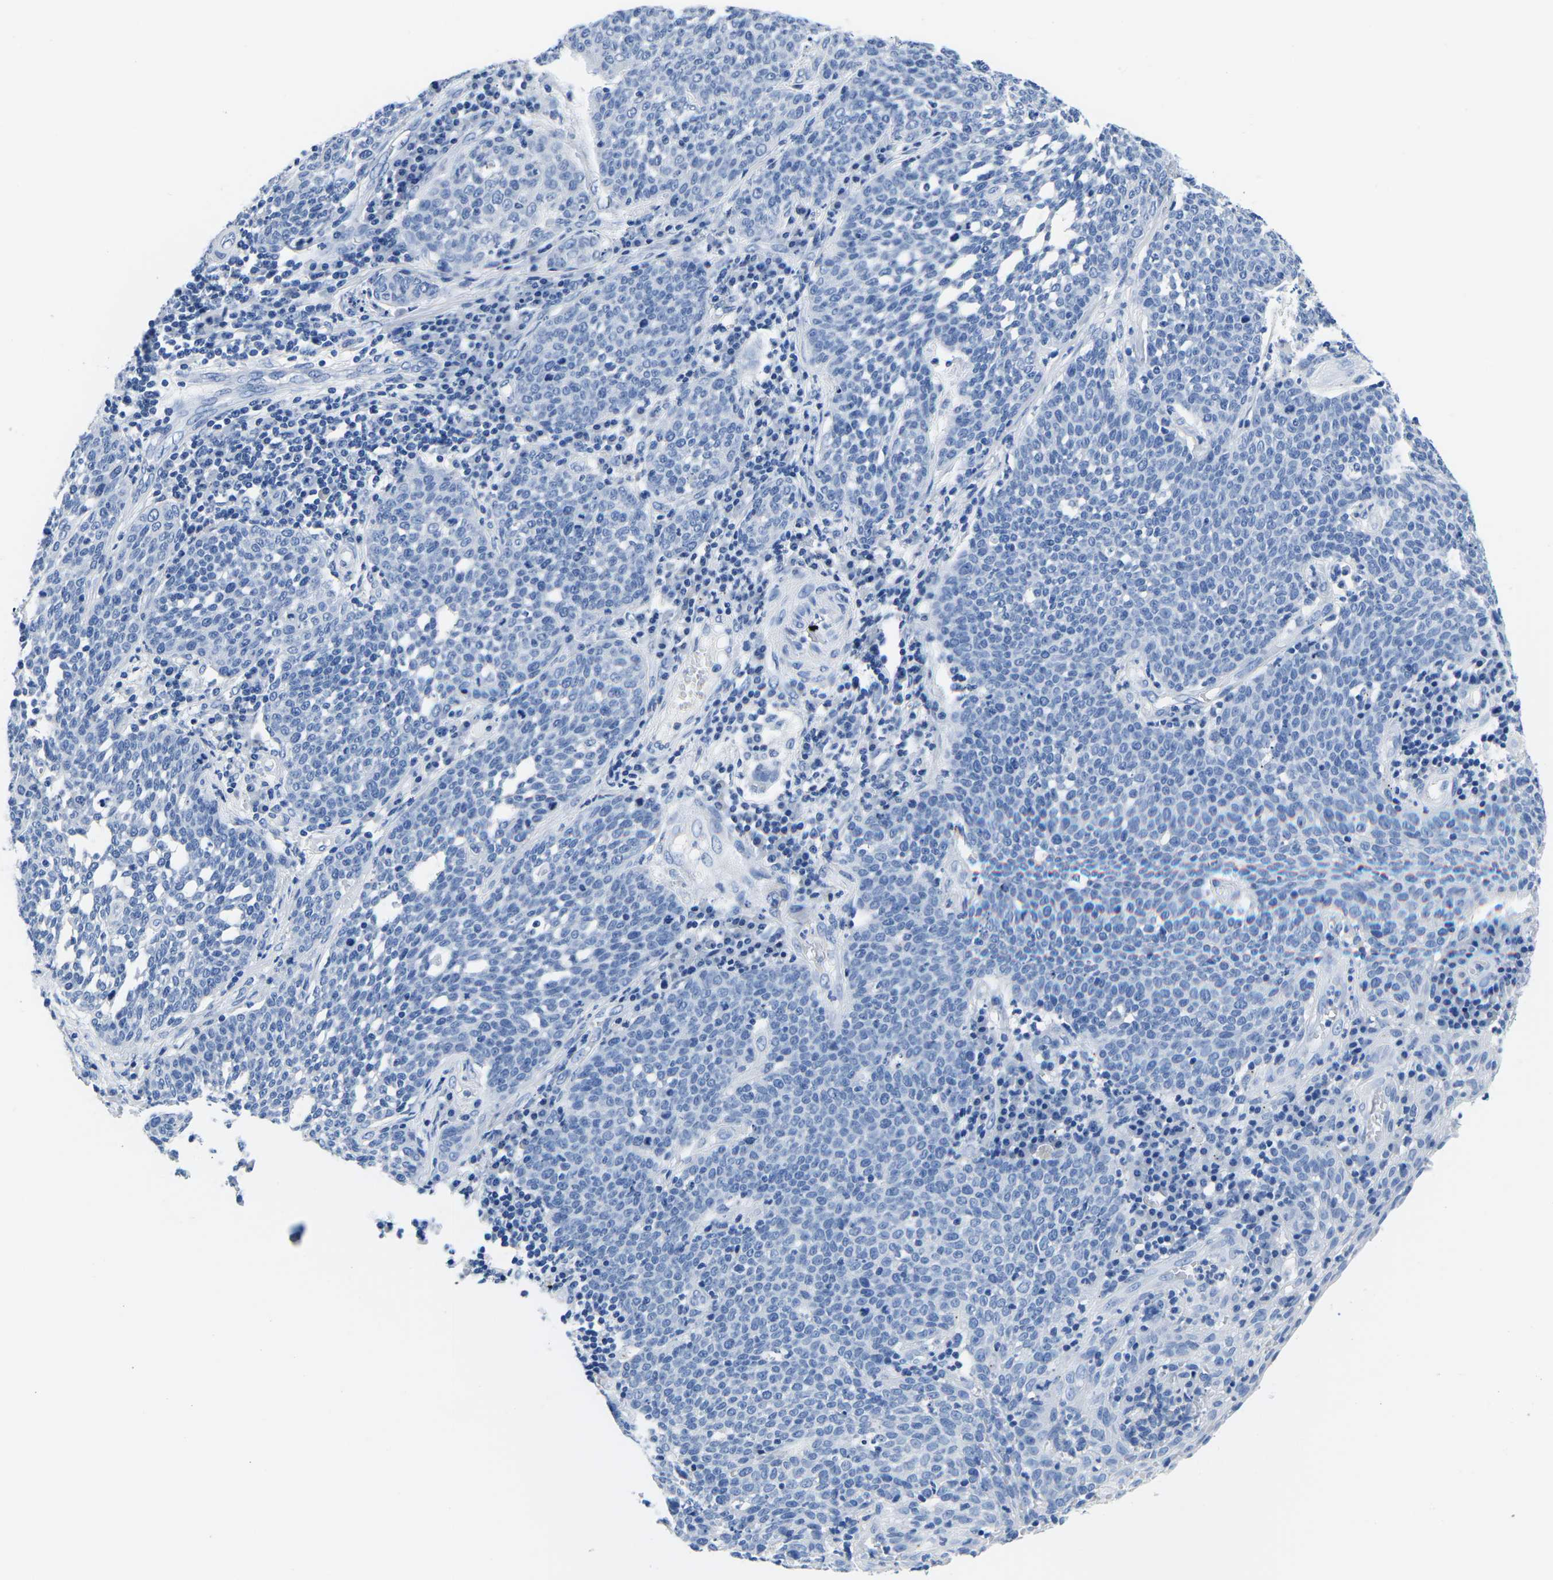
{"staining": {"intensity": "negative", "quantity": "none", "location": "none"}, "tissue": "cervical cancer", "cell_type": "Tumor cells", "image_type": "cancer", "snomed": [{"axis": "morphology", "description": "Squamous cell carcinoma, NOS"}, {"axis": "topography", "description": "Cervix"}], "caption": "Cervical cancer (squamous cell carcinoma) was stained to show a protein in brown. There is no significant expression in tumor cells.", "gene": "CYP1A2", "patient": {"sex": "female", "age": 34}}